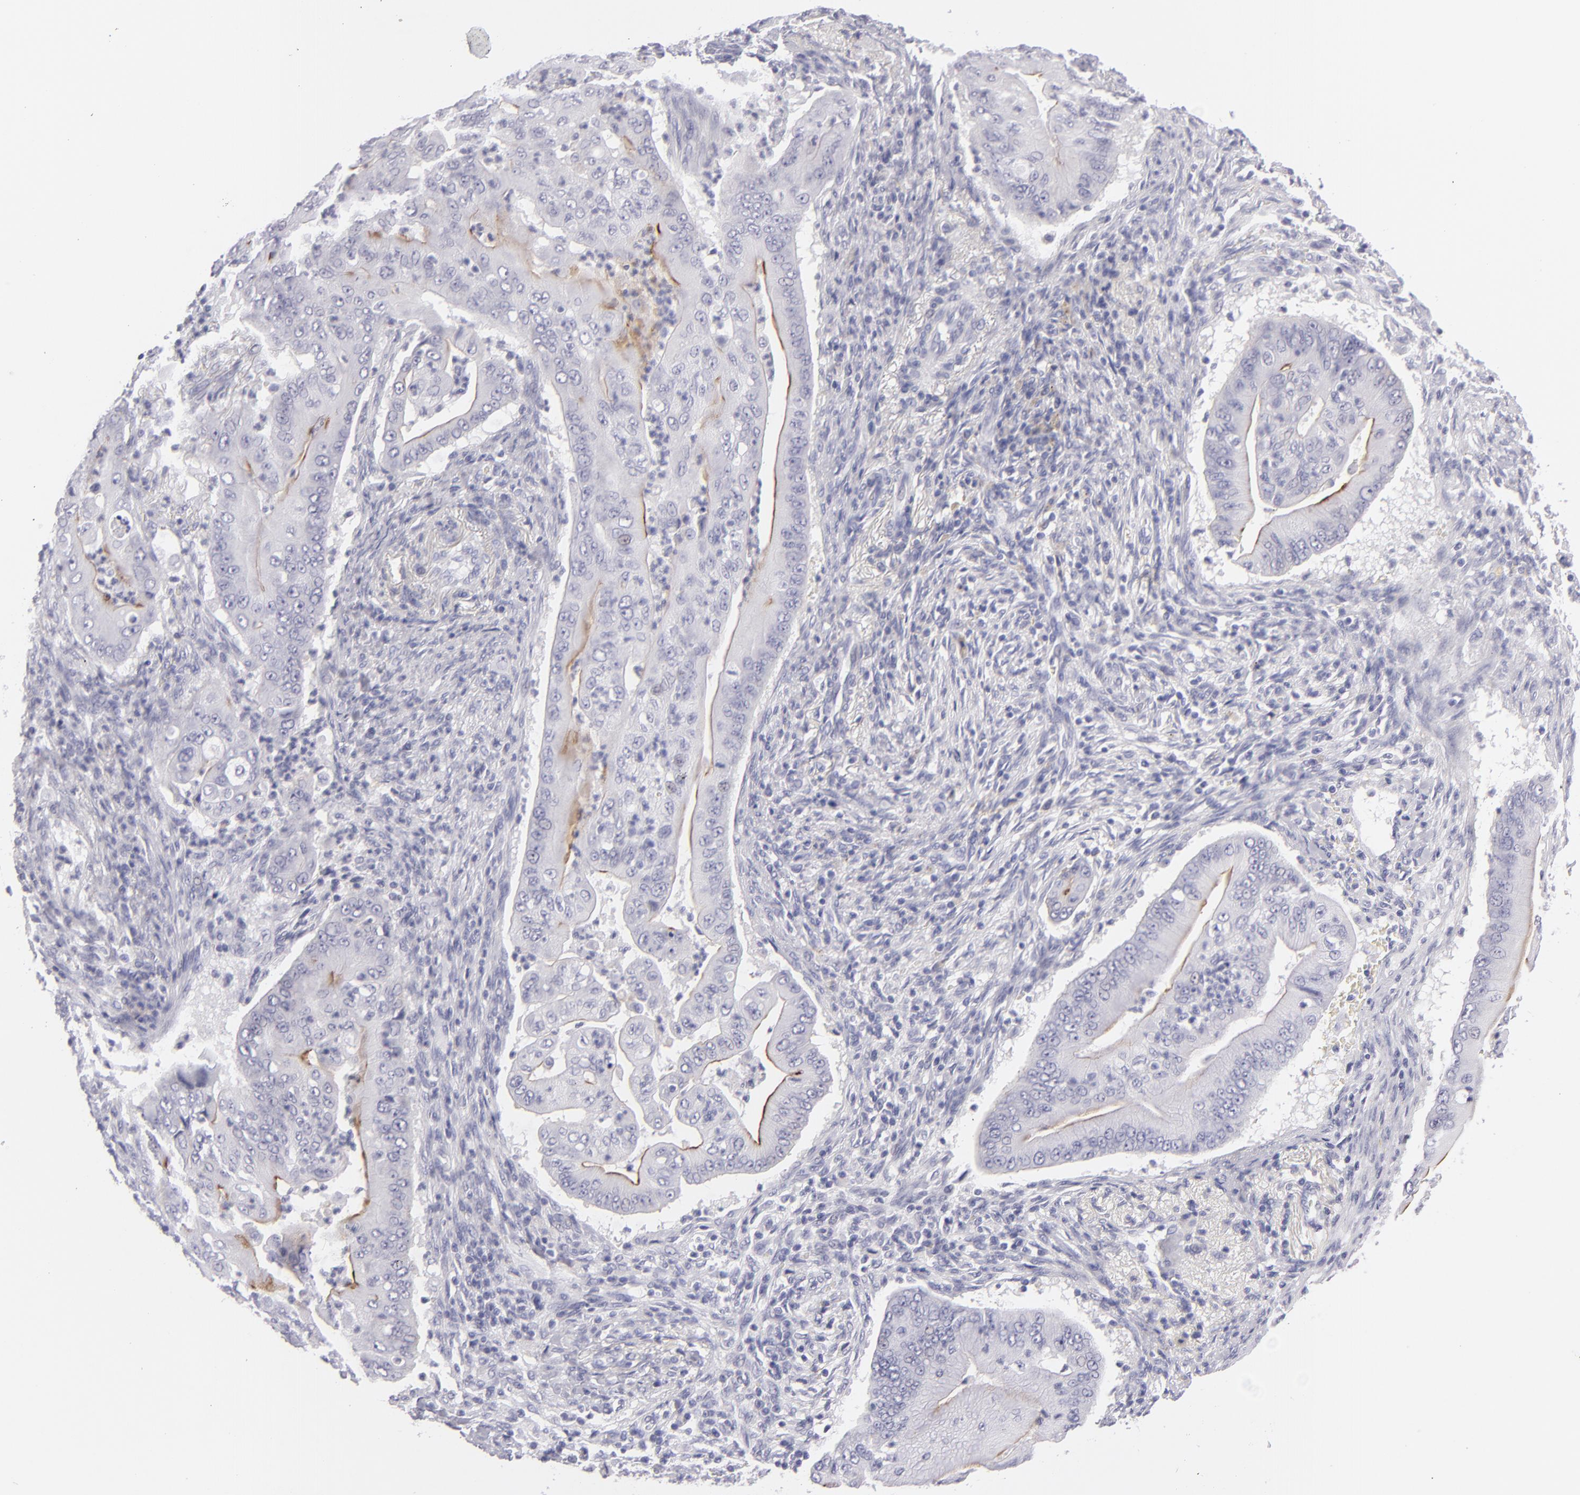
{"staining": {"intensity": "moderate", "quantity": "<25%", "location": "cytoplasmic/membranous"}, "tissue": "pancreatic cancer", "cell_type": "Tumor cells", "image_type": "cancer", "snomed": [{"axis": "morphology", "description": "Adenocarcinoma, NOS"}, {"axis": "topography", "description": "Pancreas"}], "caption": "Adenocarcinoma (pancreatic) was stained to show a protein in brown. There is low levels of moderate cytoplasmic/membranous positivity in about <25% of tumor cells.", "gene": "VIL1", "patient": {"sex": "male", "age": 62}}